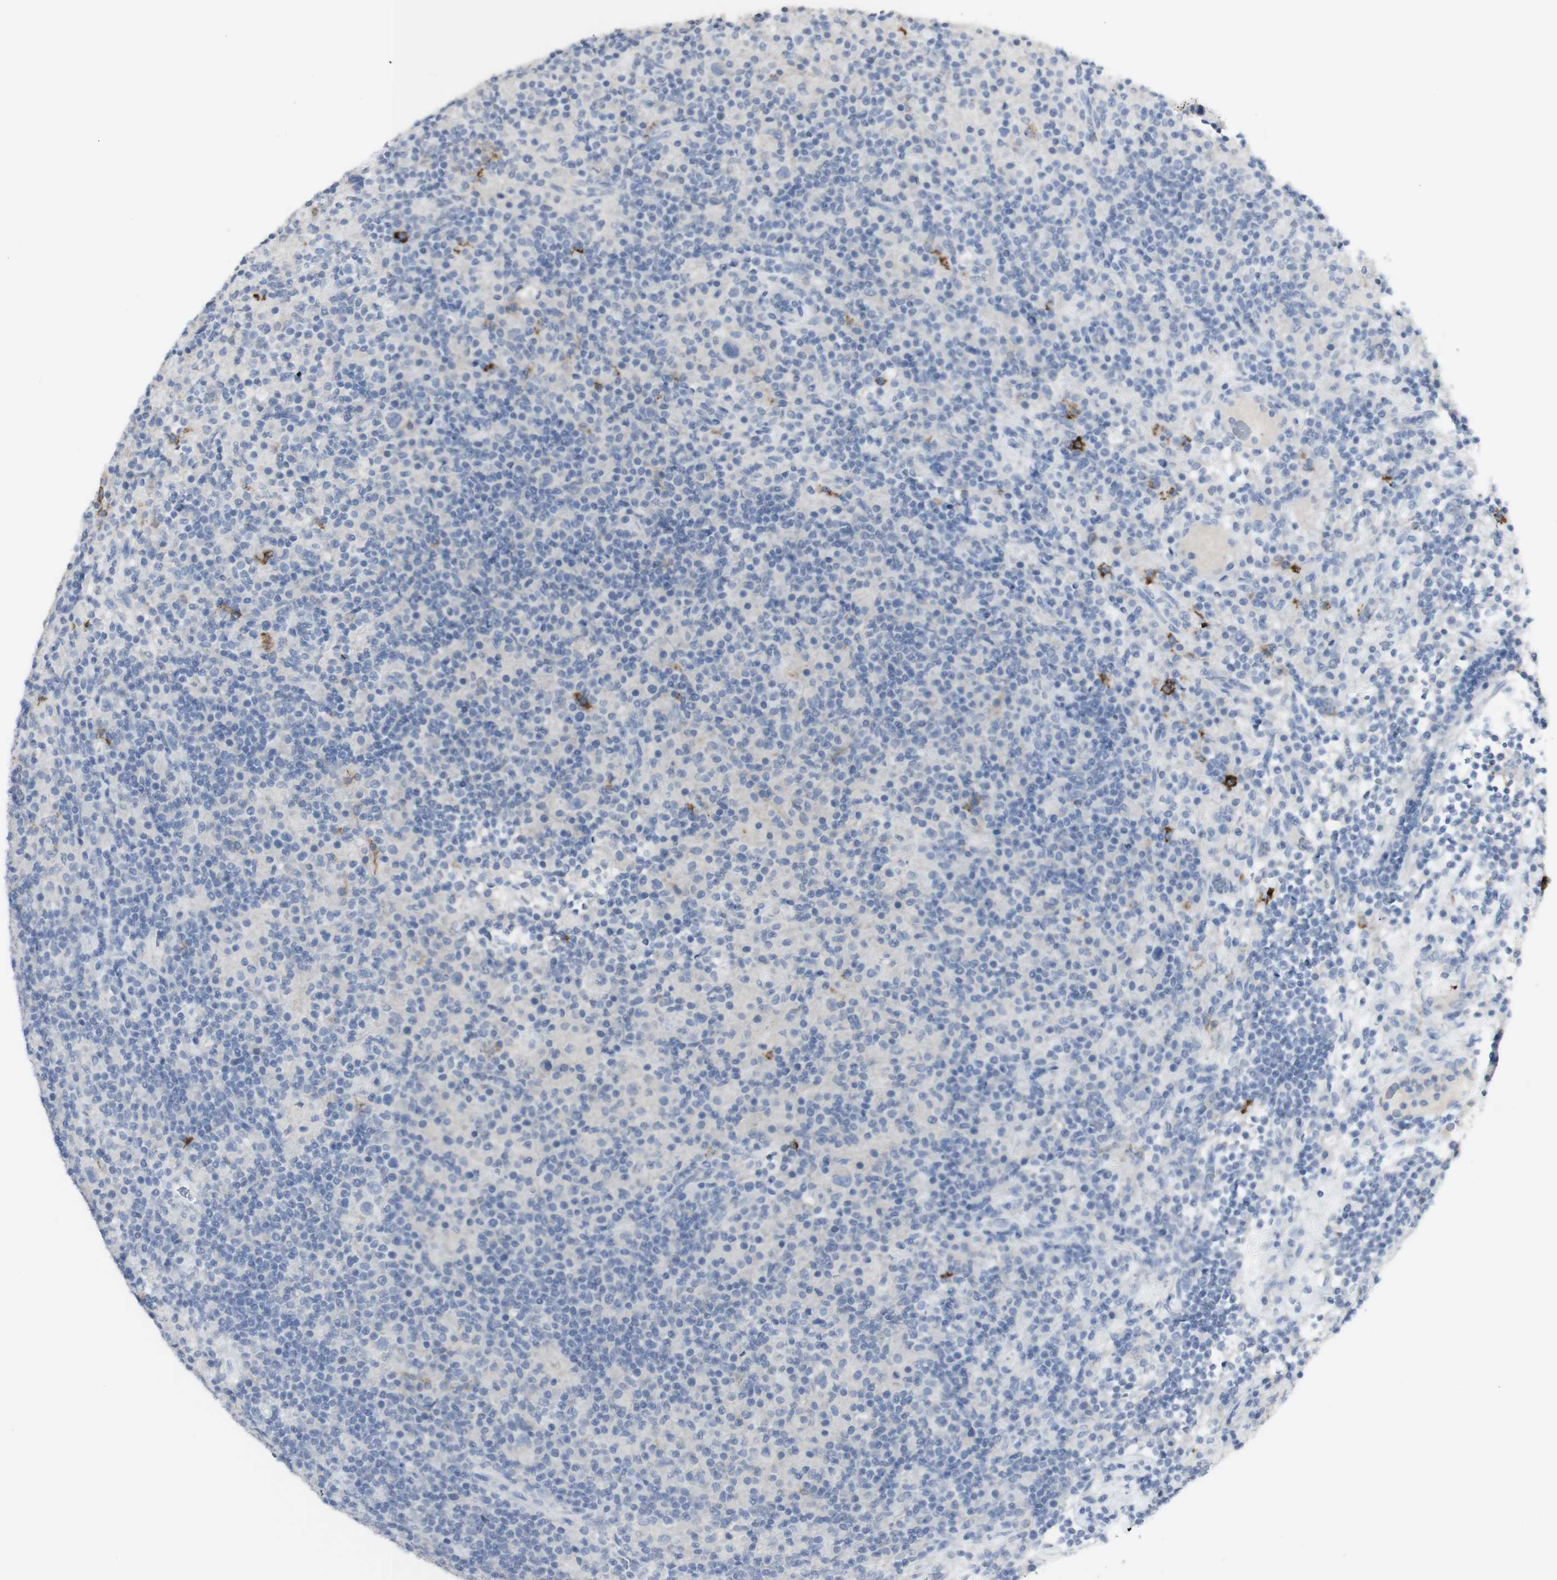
{"staining": {"intensity": "negative", "quantity": "none", "location": "none"}, "tissue": "lymphoma", "cell_type": "Tumor cells", "image_type": "cancer", "snomed": [{"axis": "morphology", "description": "Hodgkin's disease, NOS"}, {"axis": "topography", "description": "Lymph node"}], "caption": "Photomicrograph shows no protein positivity in tumor cells of Hodgkin's disease tissue. (Brightfield microscopy of DAB immunohistochemistry (IHC) at high magnification).", "gene": "CD207", "patient": {"sex": "male", "age": 70}}